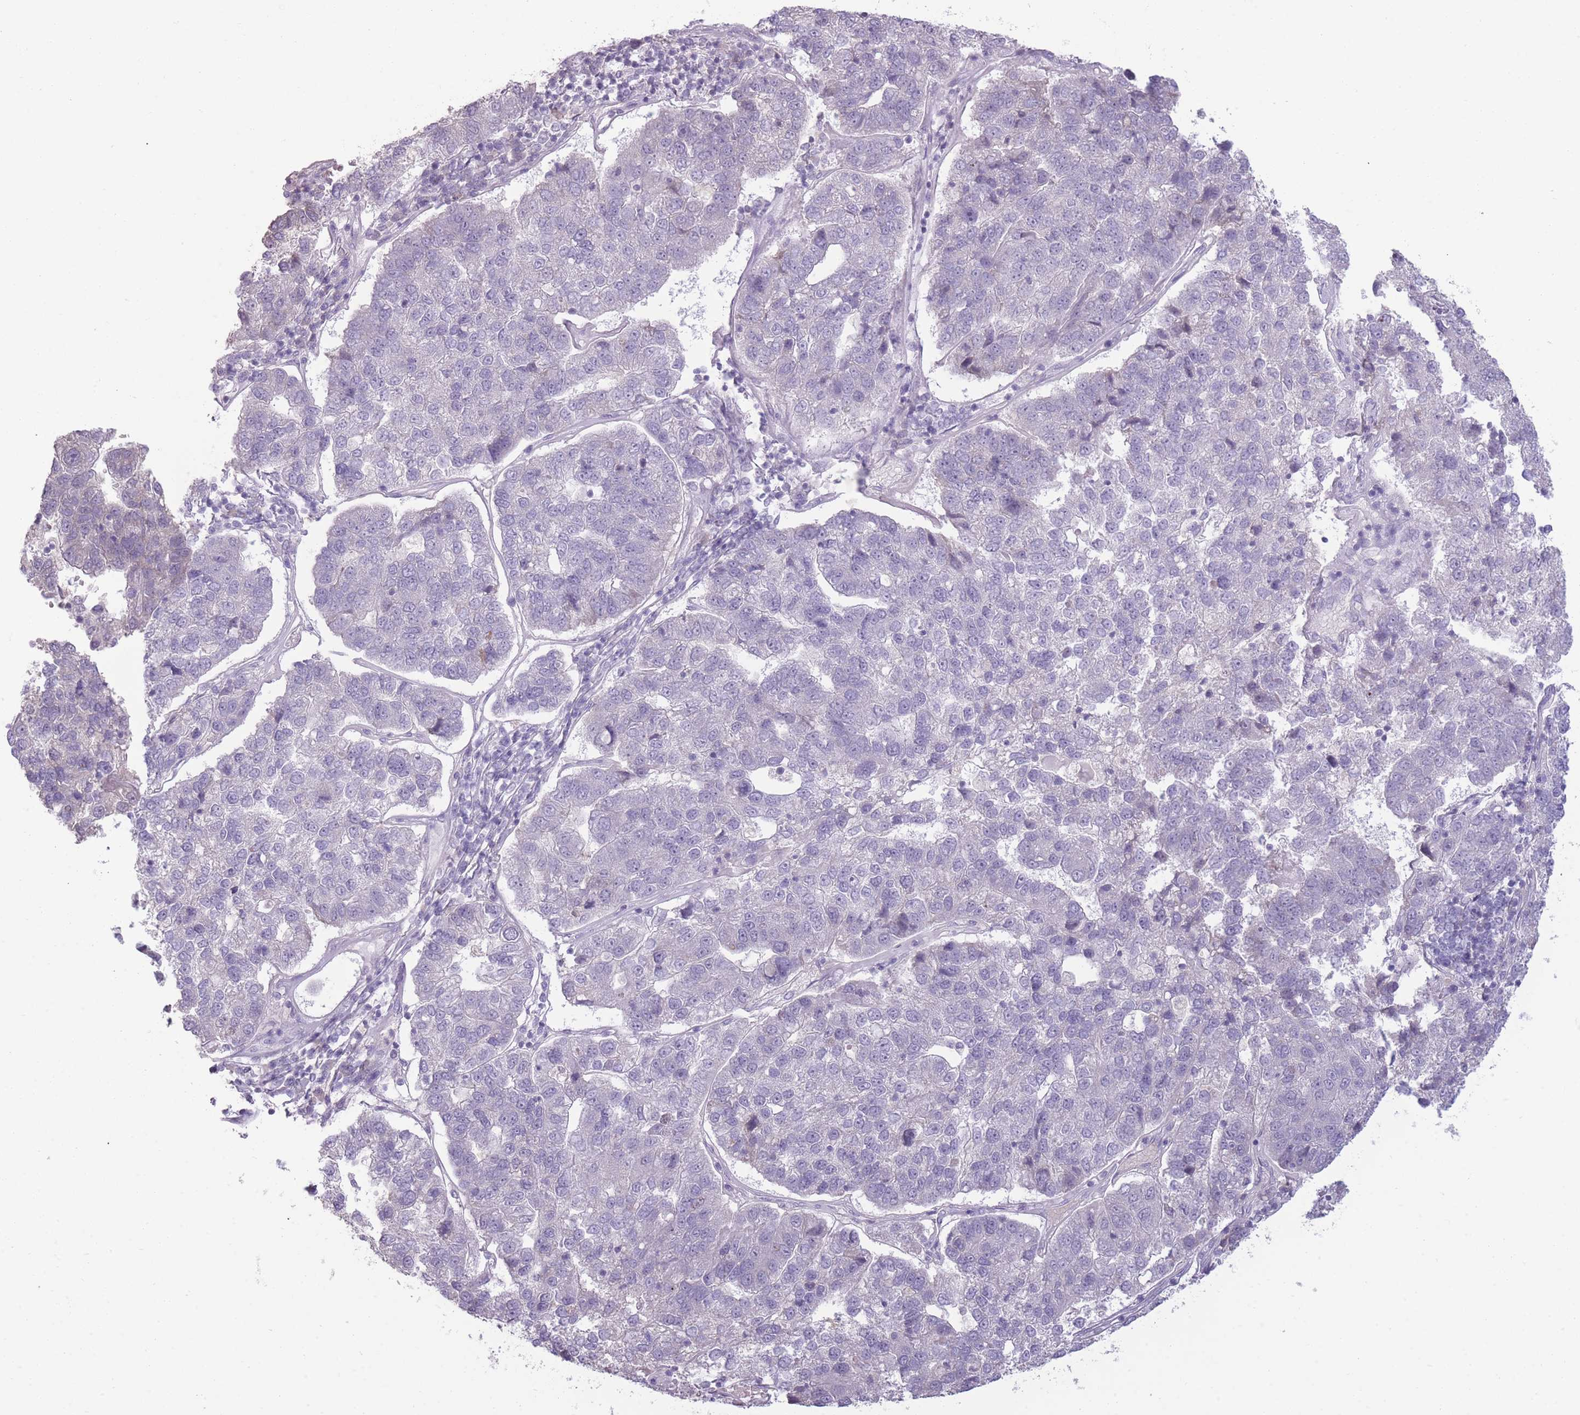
{"staining": {"intensity": "negative", "quantity": "none", "location": "none"}, "tissue": "pancreatic cancer", "cell_type": "Tumor cells", "image_type": "cancer", "snomed": [{"axis": "morphology", "description": "Adenocarcinoma, NOS"}, {"axis": "topography", "description": "Pancreas"}], "caption": "Pancreatic adenocarcinoma was stained to show a protein in brown. There is no significant staining in tumor cells.", "gene": "ZBTB24", "patient": {"sex": "female", "age": 61}}